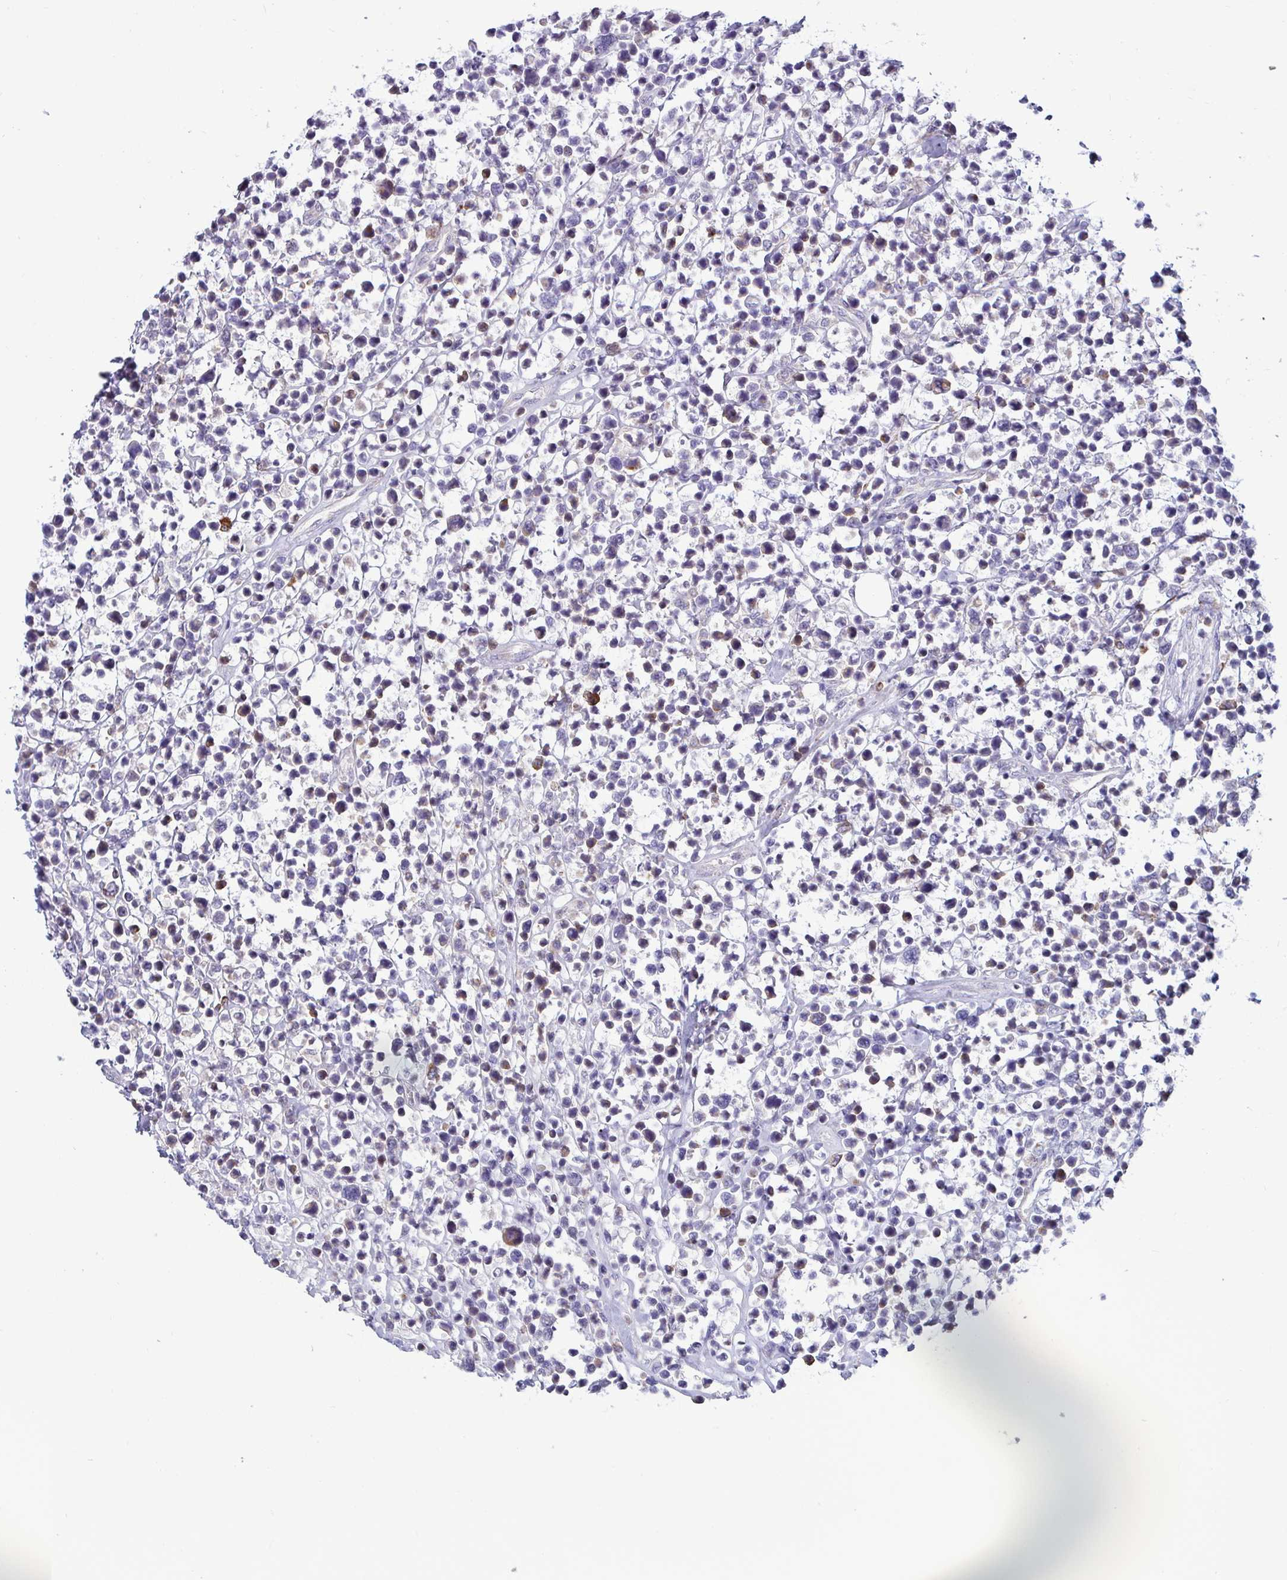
{"staining": {"intensity": "negative", "quantity": "none", "location": "none"}, "tissue": "lymphoma", "cell_type": "Tumor cells", "image_type": "cancer", "snomed": [{"axis": "morphology", "description": "Malignant lymphoma, non-Hodgkin's type, Low grade"}, {"axis": "topography", "description": "Lymph node"}], "caption": "This is a histopathology image of immunohistochemistry (IHC) staining of malignant lymphoma, non-Hodgkin's type (low-grade), which shows no staining in tumor cells.", "gene": "TFPI2", "patient": {"sex": "male", "age": 60}}